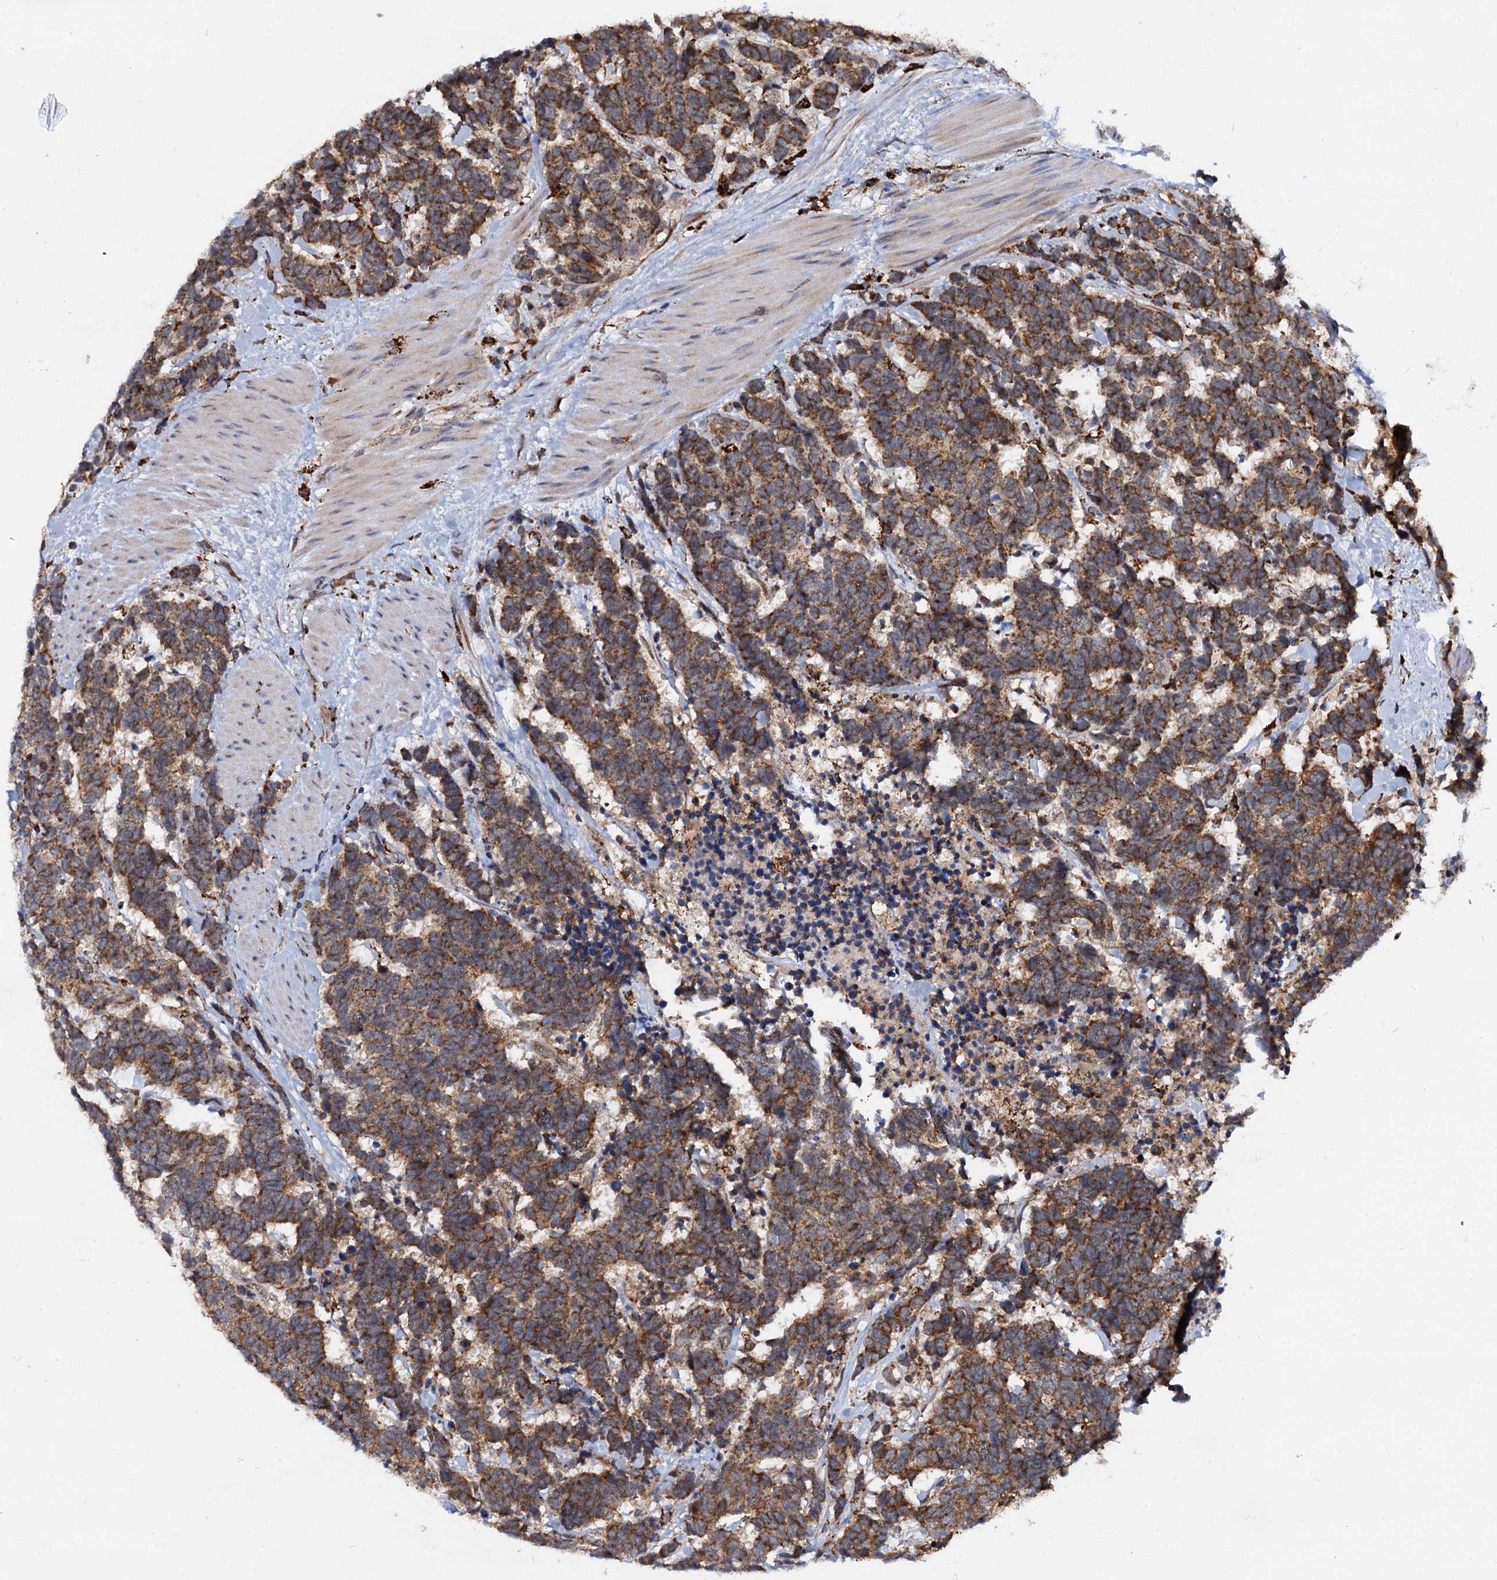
{"staining": {"intensity": "strong", "quantity": ">75%", "location": "cytoplasmic/membranous"}, "tissue": "carcinoid", "cell_type": "Tumor cells", "image_type": "cancer", "snomed": [{"axis": "morphology", "description": "Carcinoma, NOS"}, {"axis": "morphology", "description": "Carcinoid, malignant, NOS"}, {"axis": "topography", "description": "Urinary bladder"}], "caption": "Immunohistochemical staining of carcinoma reveals strong cytoplasmic/membranous protein staining in about >75% of tumor cells. (Stains: DAB in brown, nuclei in blue, Microscopy: brightfield microscopy at high magnification).", "gene": "UFM1", "patient": {"sex": "male", "age": 57}}